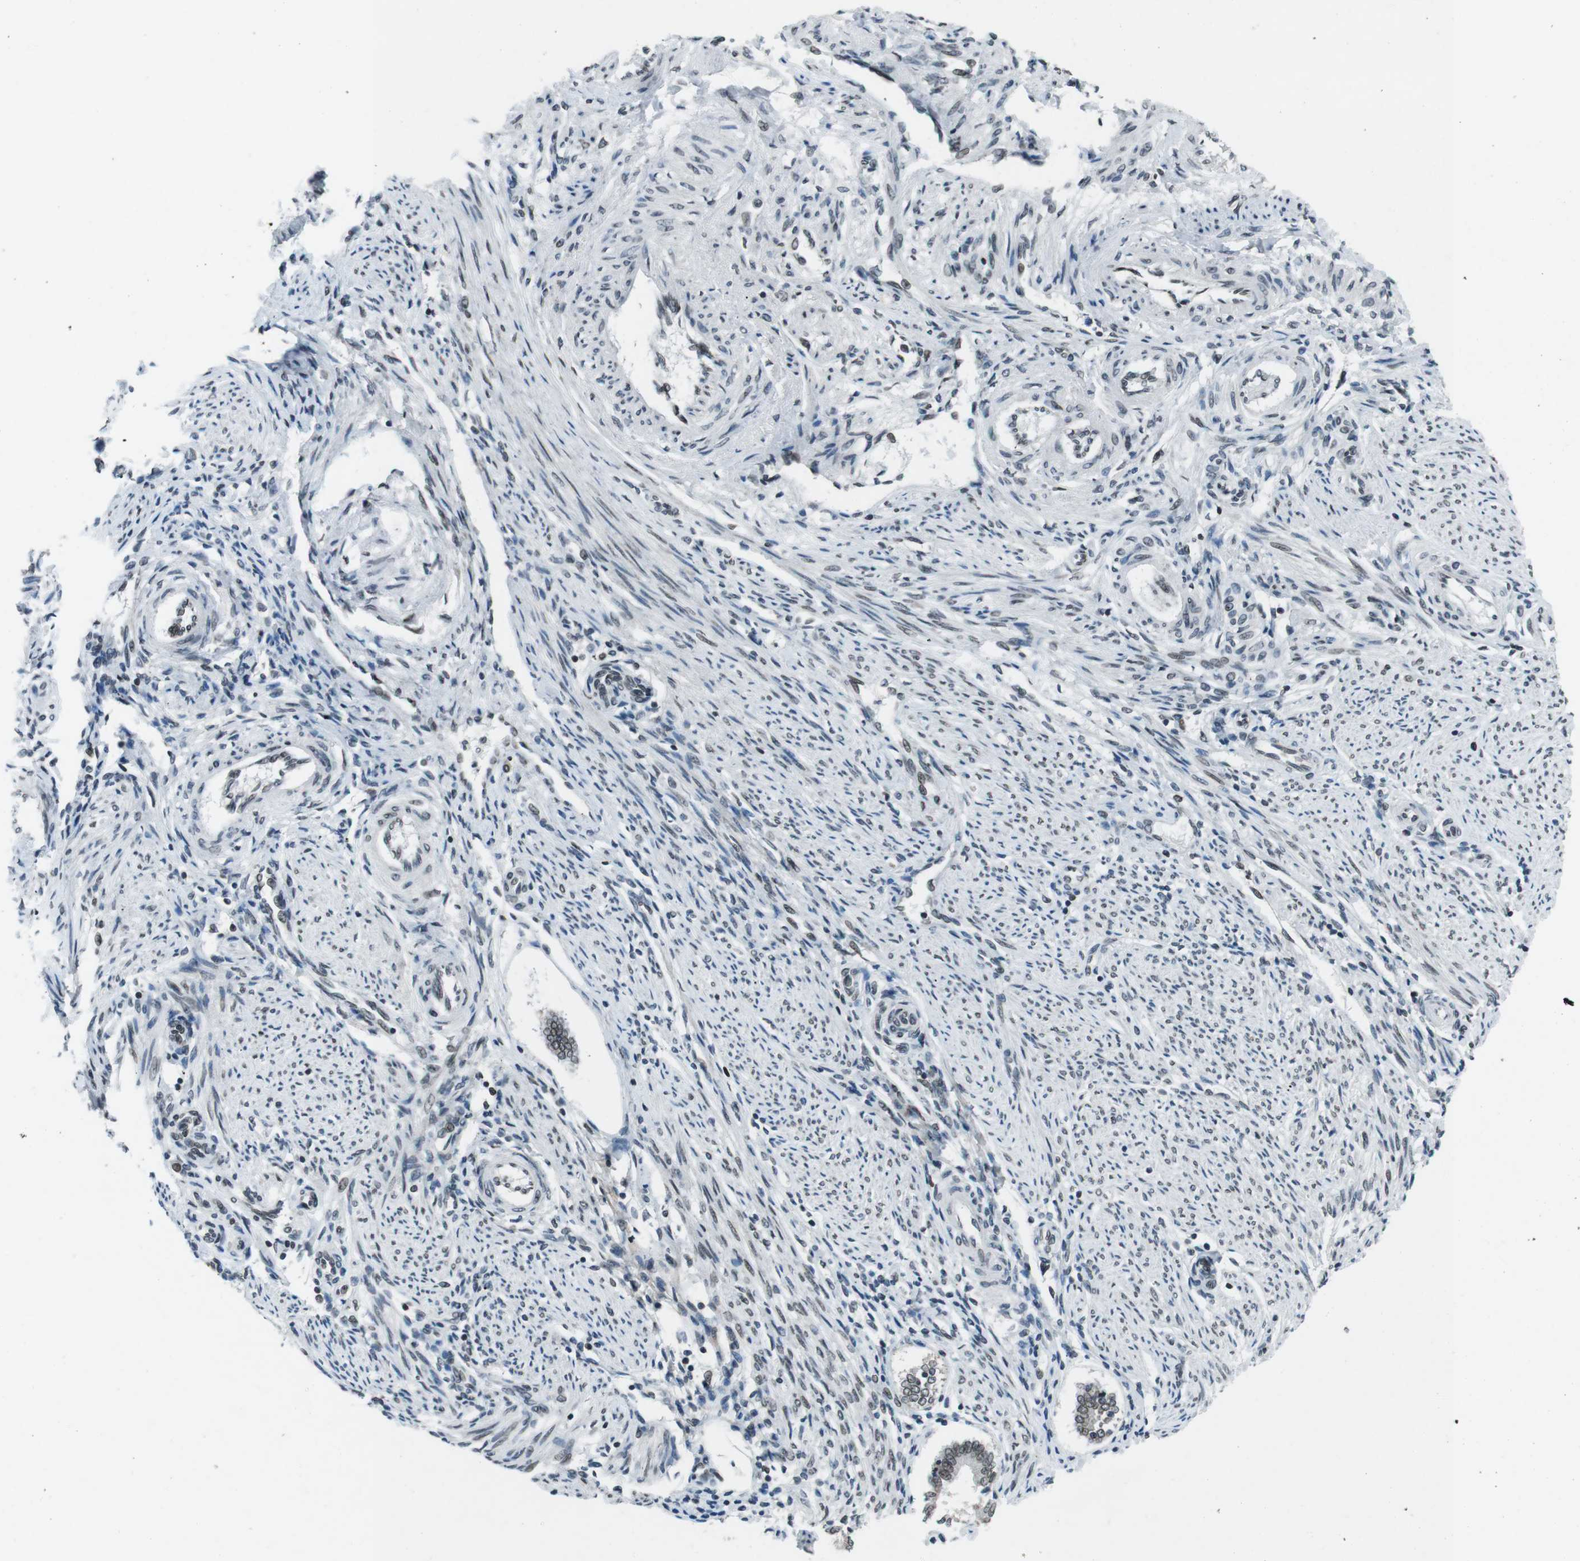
{"staining": {"intensity": "strong", "quantity": "25%-75%", "location": "nuclear"}, "tissue": "endometrium", "cell_type": "Cells in endometrial stroma", "image_type": "normal", "snomed": [{"axis": "morphology", "description": "Normal tissue, NOS"}, {"axis": "topography", "description": "Endometrium"}], "caption": "The histopathology image exhibits a brown stain indicating the presence of a protein in the nuclear of cells in endometrial stroma in endometrium.", "gene": "MAD1L1", "patient": {"sex": "female", "age": 42}}